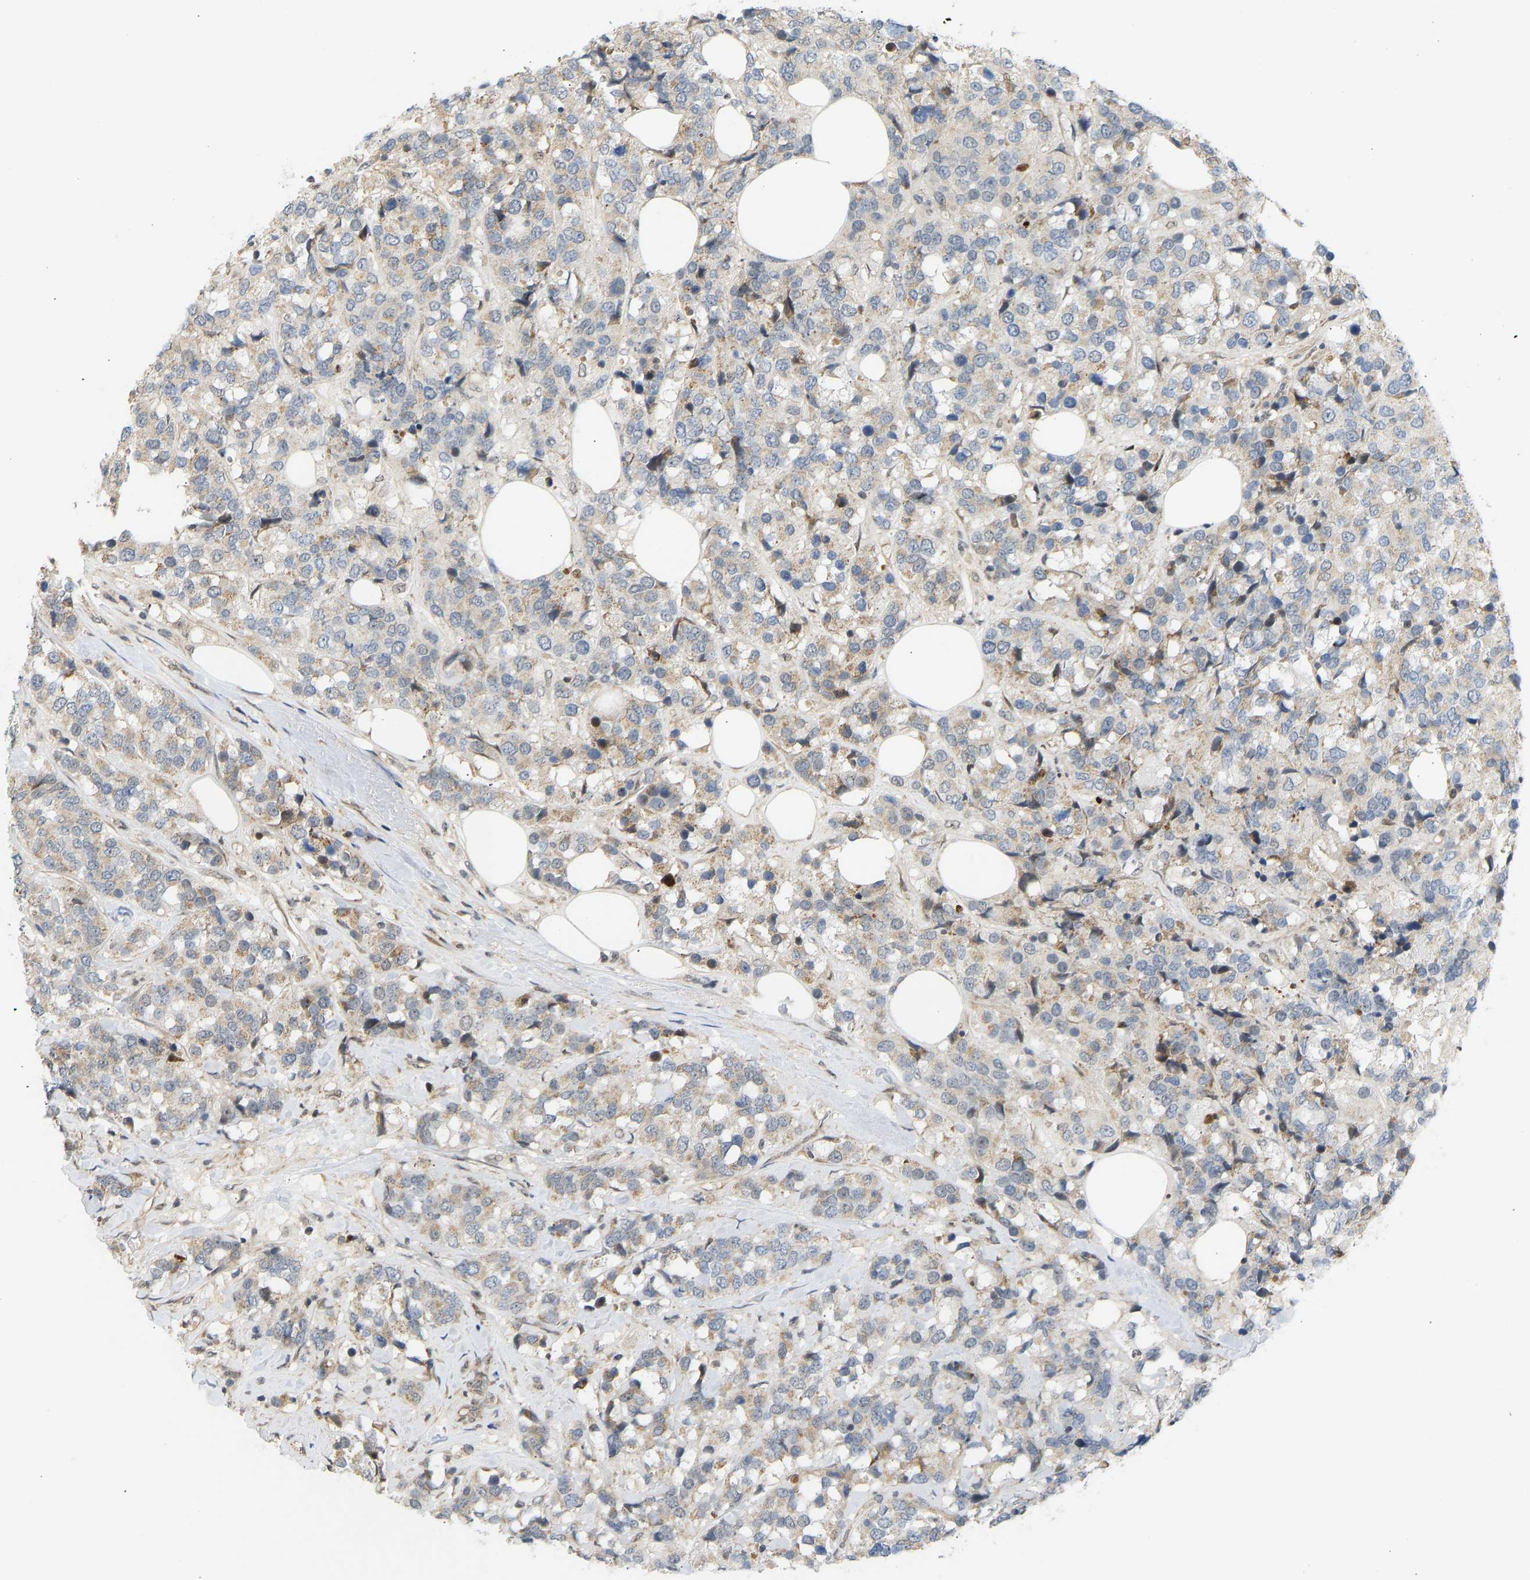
{"staining": {"intensity": "moderate", "quantity": ">75%", "location": "cytoplasmic/membranous"}, "tissue": "breast cancer", "cell_type": "Tumor cells", "image_type": "cancer", "snomed": [{"axis": "morphology", "description": "Lobular carcinoma"}, {"axis": "topography", "description": "Breast"}], "caption": "Moderate cytoplasmic/membranous protein positivity is identified in about >75% of tumor cells in lobular carcinoma (breast).", "gene": "BAG1", "patient": {"sex": "female", "age": 59}}